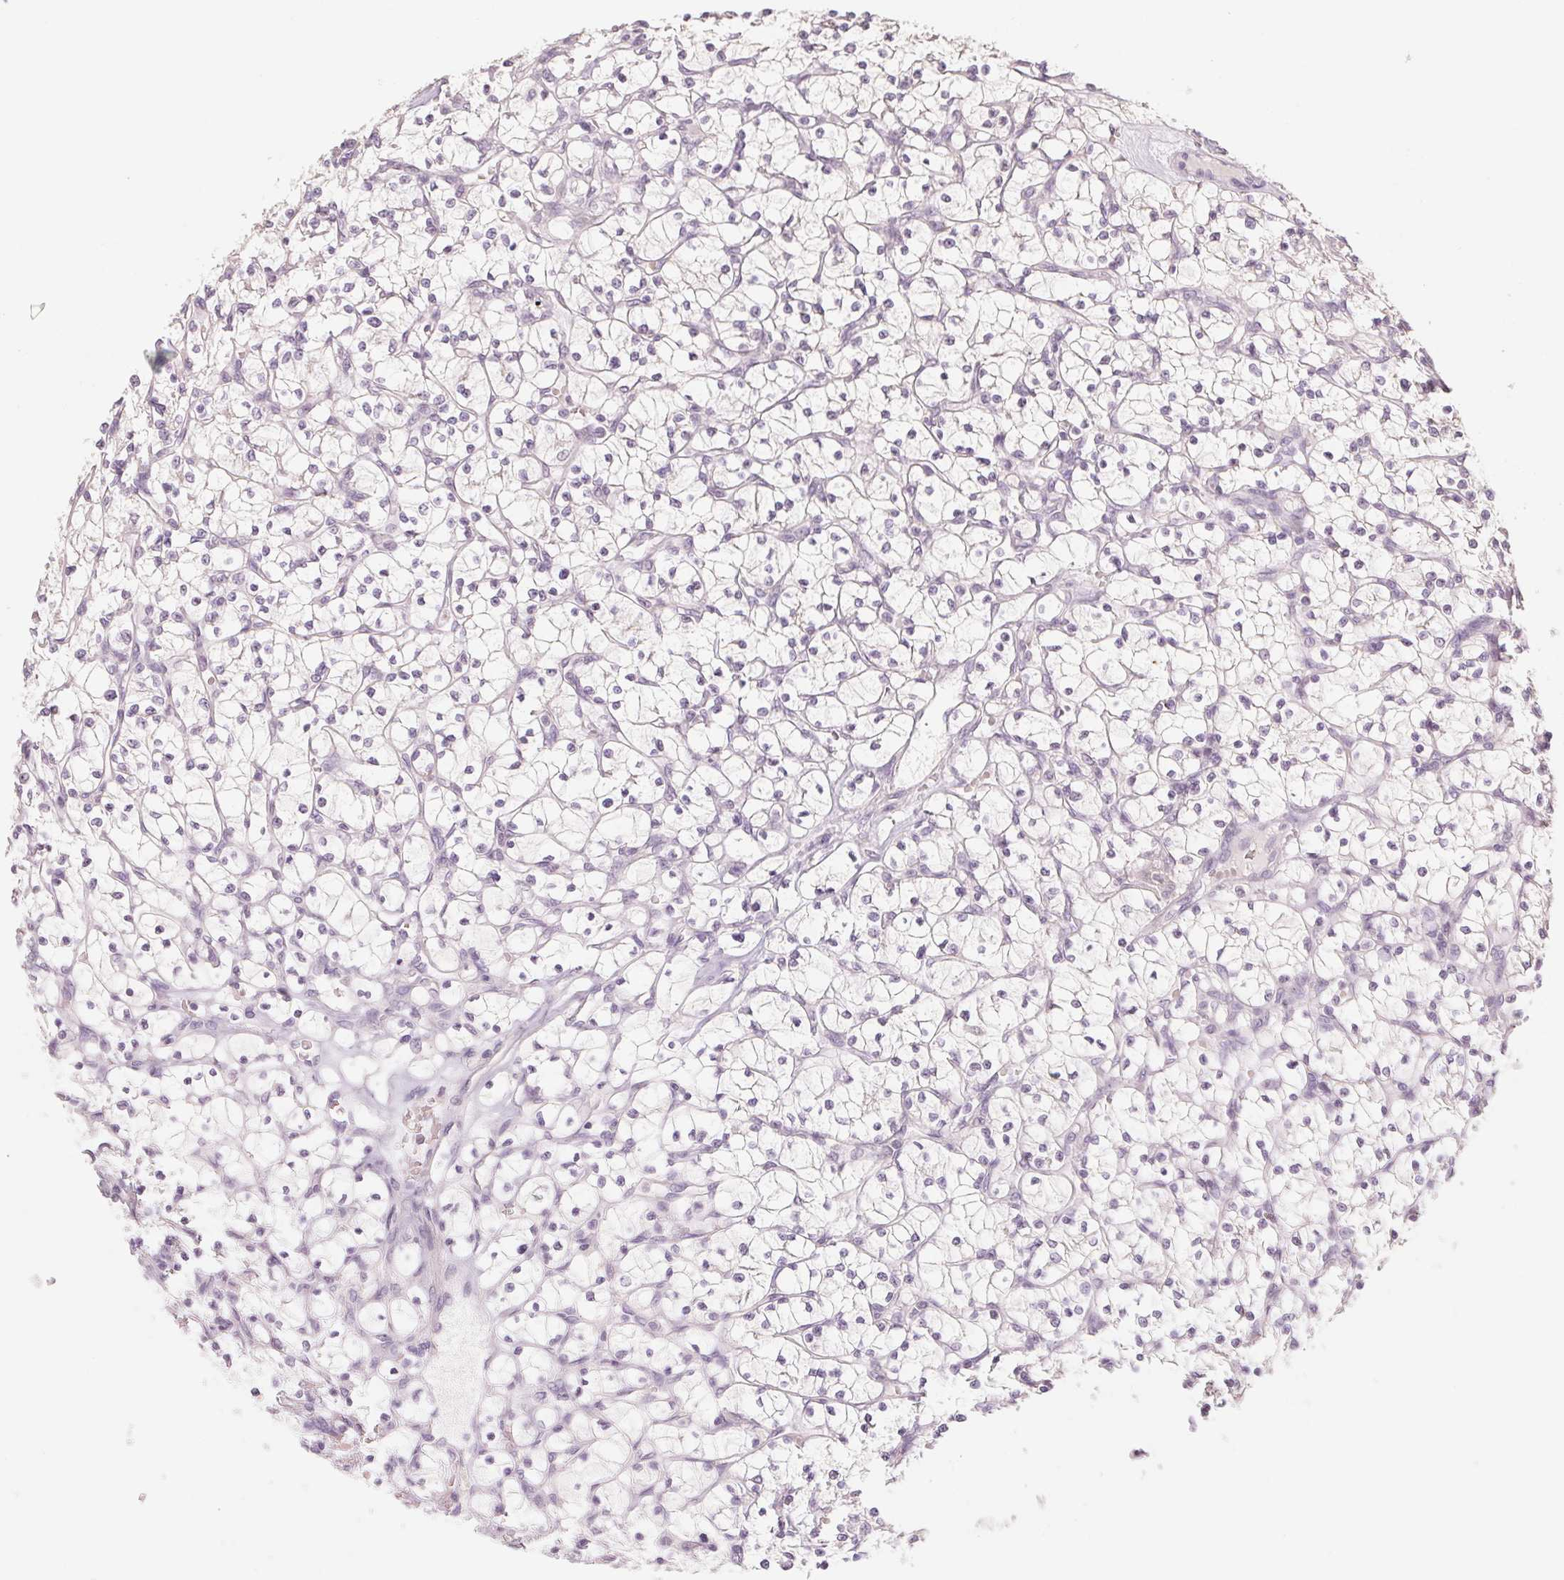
{"staining": {"intensity": "negative", "quantity": "none", "location": "none"}, "tissue": "renal cancer", "cell_type": "Tumor cells", "image_type": "cancer", "snomed": [{"axis": "morphology", "description": "Adenocarcinoma, NOS"}, {"axis": "topography", "description": "Kidney"}], "caption": "DAB immunohistochemical staining of renal adenocarcinoma reveals no significant expression in tumor cells.", "gene": "POU1F1", "patient": {"sex": "female", "age": 64}}